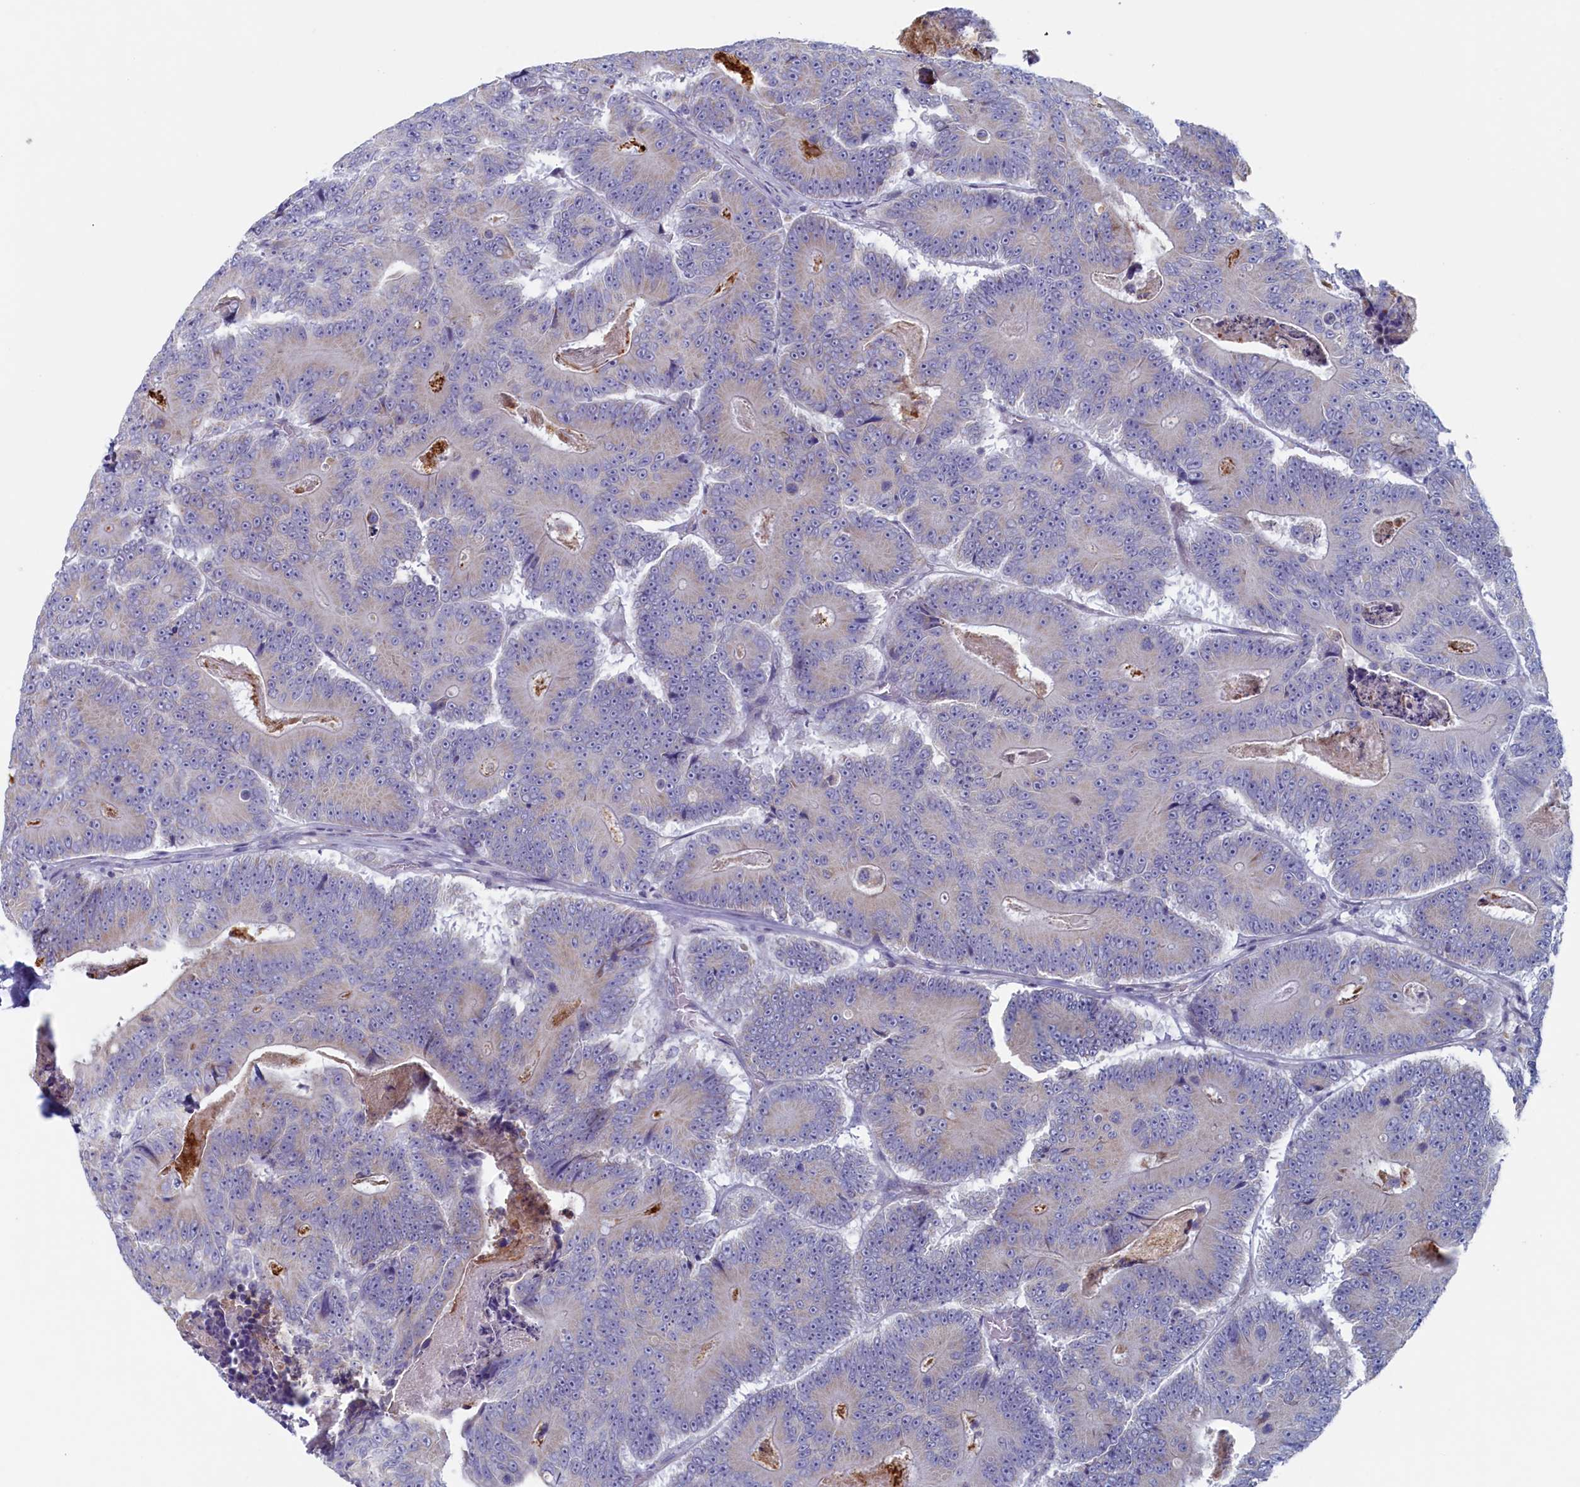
{"staining": {"intensity": "negative", "quantity": "none", "location": "none"}, "tissue": "colorectal cancer", "cell_type": "Tumor cells", "image_type": "cancer", "snomed": [{"axis": "morphology", "description": "Adenocarcinoma, NOS"}, {"axis": "topography", "description": "Colon"}], "caption": "Tumor cells are negative for protein expression in human colorectal cancer (adenocarcinoma).", "gene": "WDR76", "patient": {"sex": "male", "age": 83}}